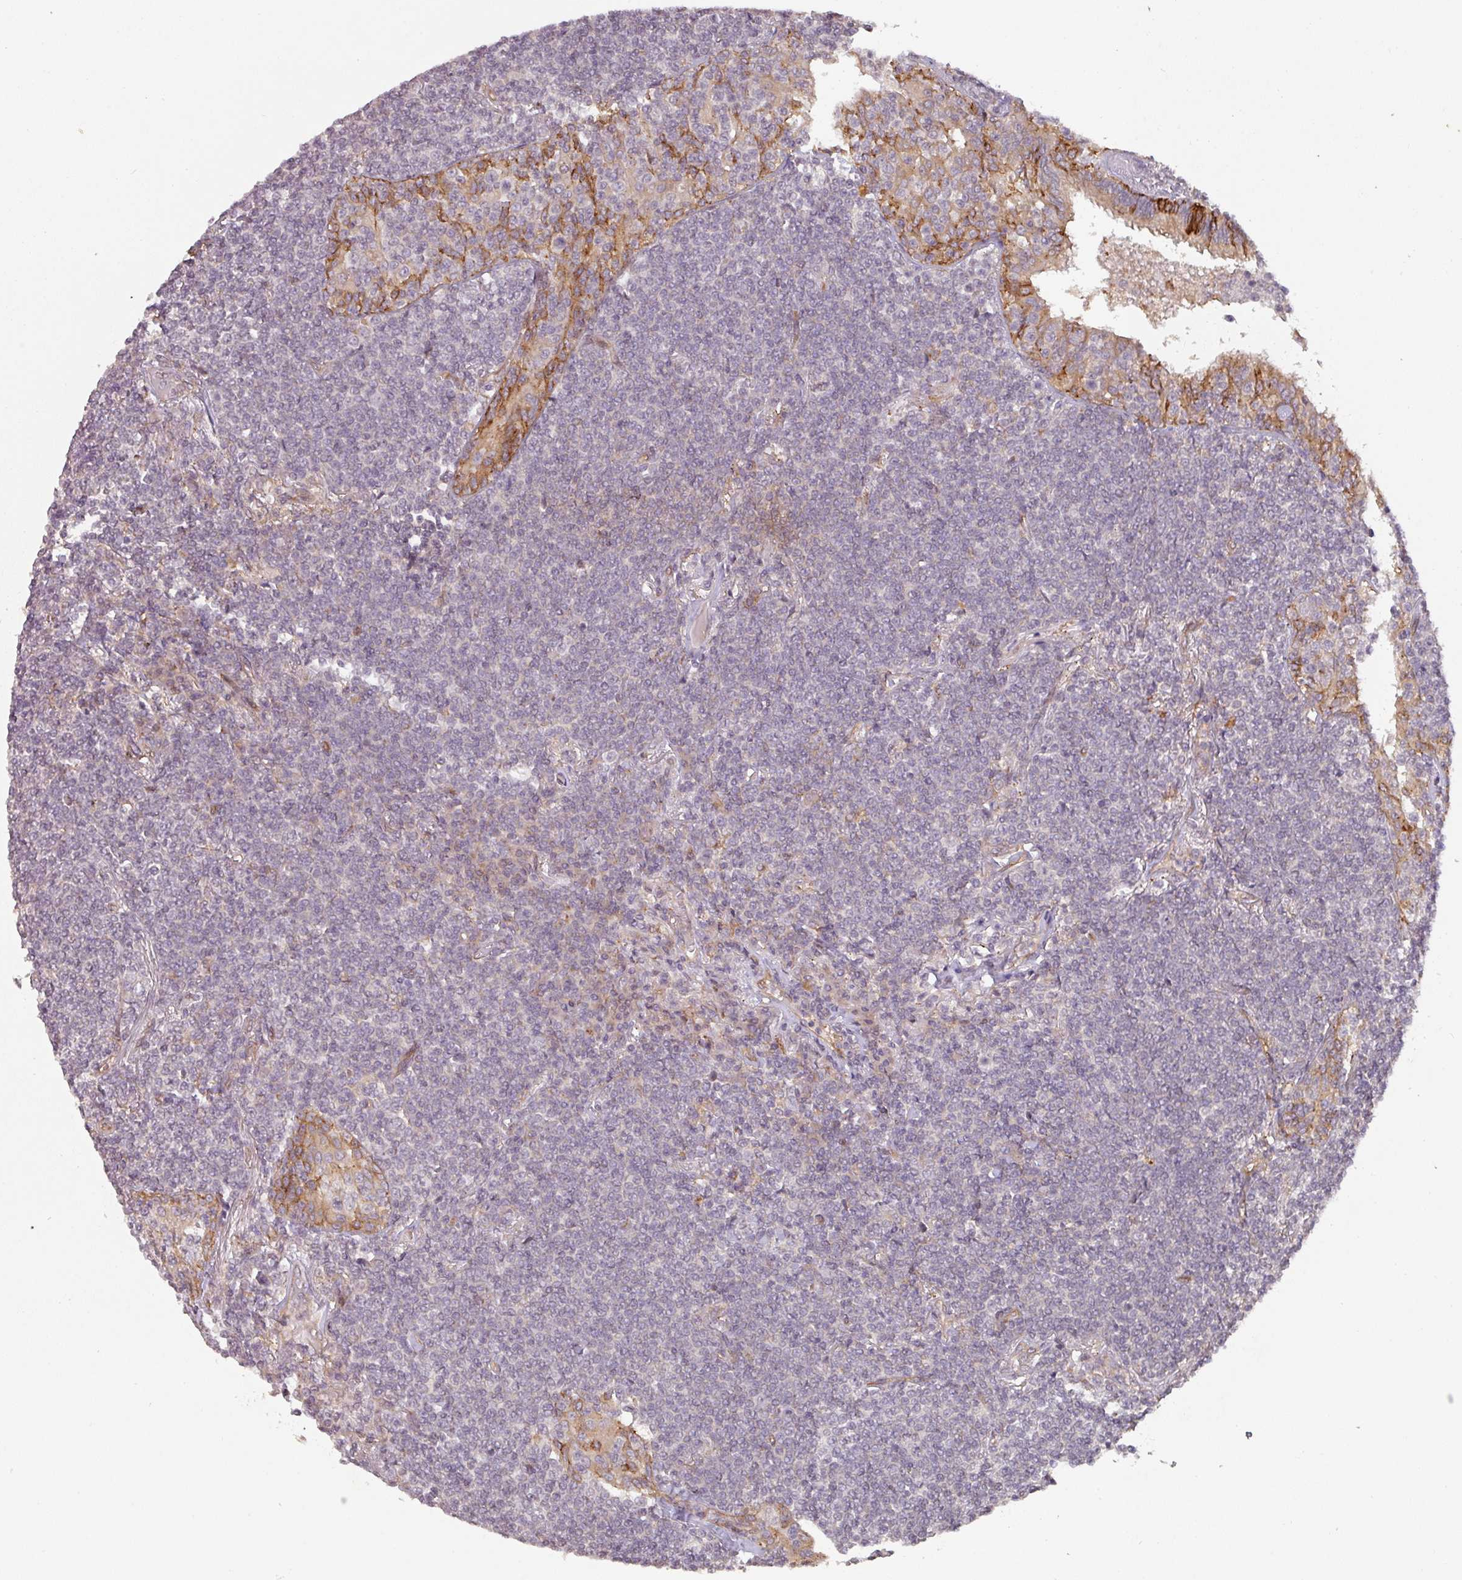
{"staining": {"intensity": "negative", "quantity": "none", "location": "none"}, "tissue": "lymphoma", "cell_type": "Tumor cells", "image_type": "cancer", "snomed": [{"axis": "morphology", "description": "Malignant lymphoma, non-Hodgkin's type, Low grade"}, {"axis": "topography", "description": "Lung"}], "caption": "Immunohistochemical staining of human malignant lymphoma, non-Hodgkin's type (low-grade) demonstrates no significant positivity in tumor cells. (DAB immunohistochemistry visualized using brightfield microscopy, high magnification).", "gene": "CYFIP2", "patient": {"sex": "female", "age": 71}}